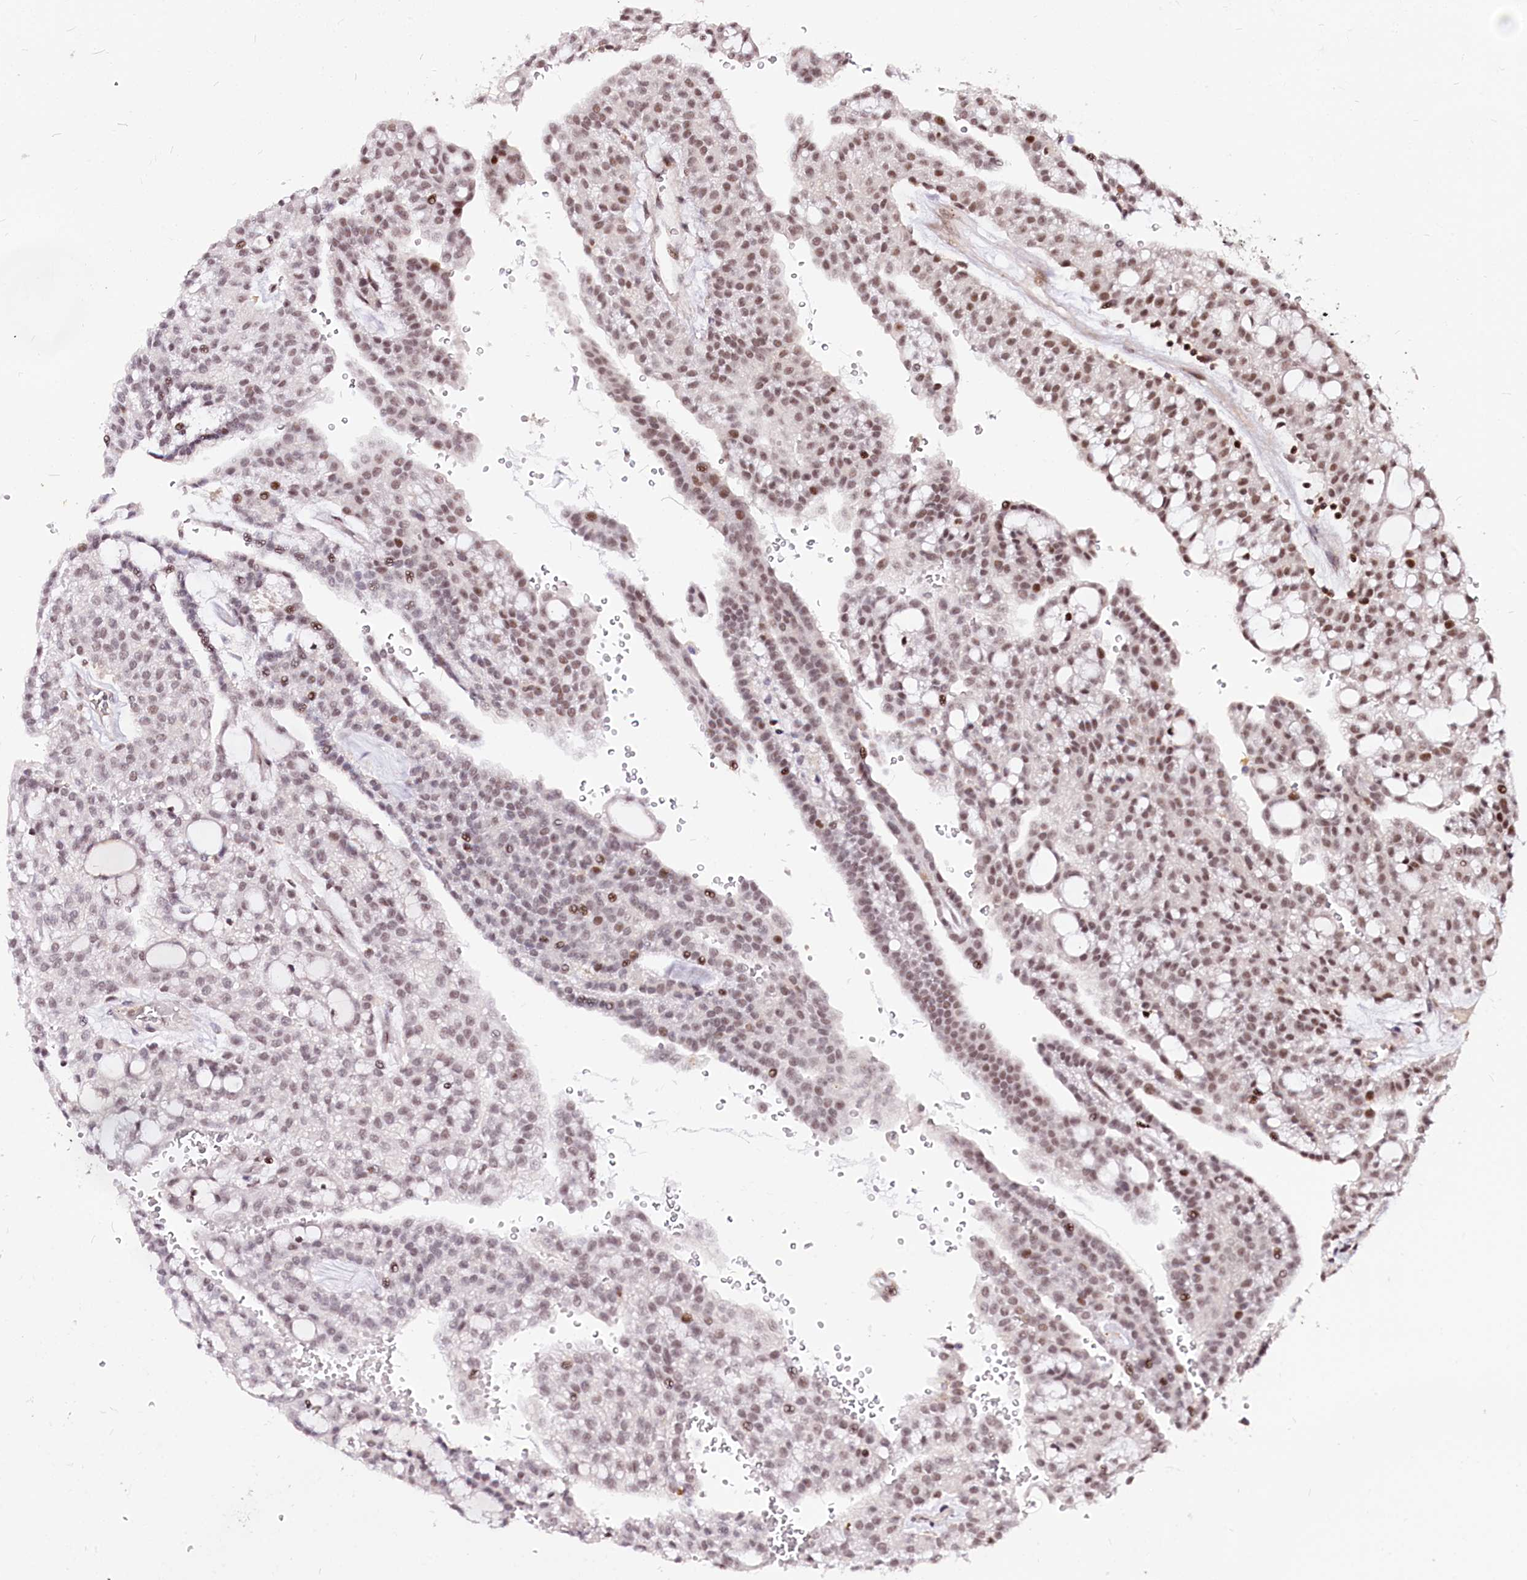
{"staining": {"intensity": "moderate", "quantity": "25%-75%", "location": "nuclear"}, "tissue": "renal cancer", "cell_type": "Tumor cells", "image_type": "cancer", "snomed": [{"axis": "morphology", "description": "Adenocarcinoma, NOS"}, {"axis": "topography", "description": "Kidney"}], "caption": "Brown immunohistochemical staining in human renal adenocarcinoma demonstrates moderate nuclear staining in approximately 25%-75% of tumor cells.", "gene": "POLA2", "patient": {"sex": "male", "age": 63}}